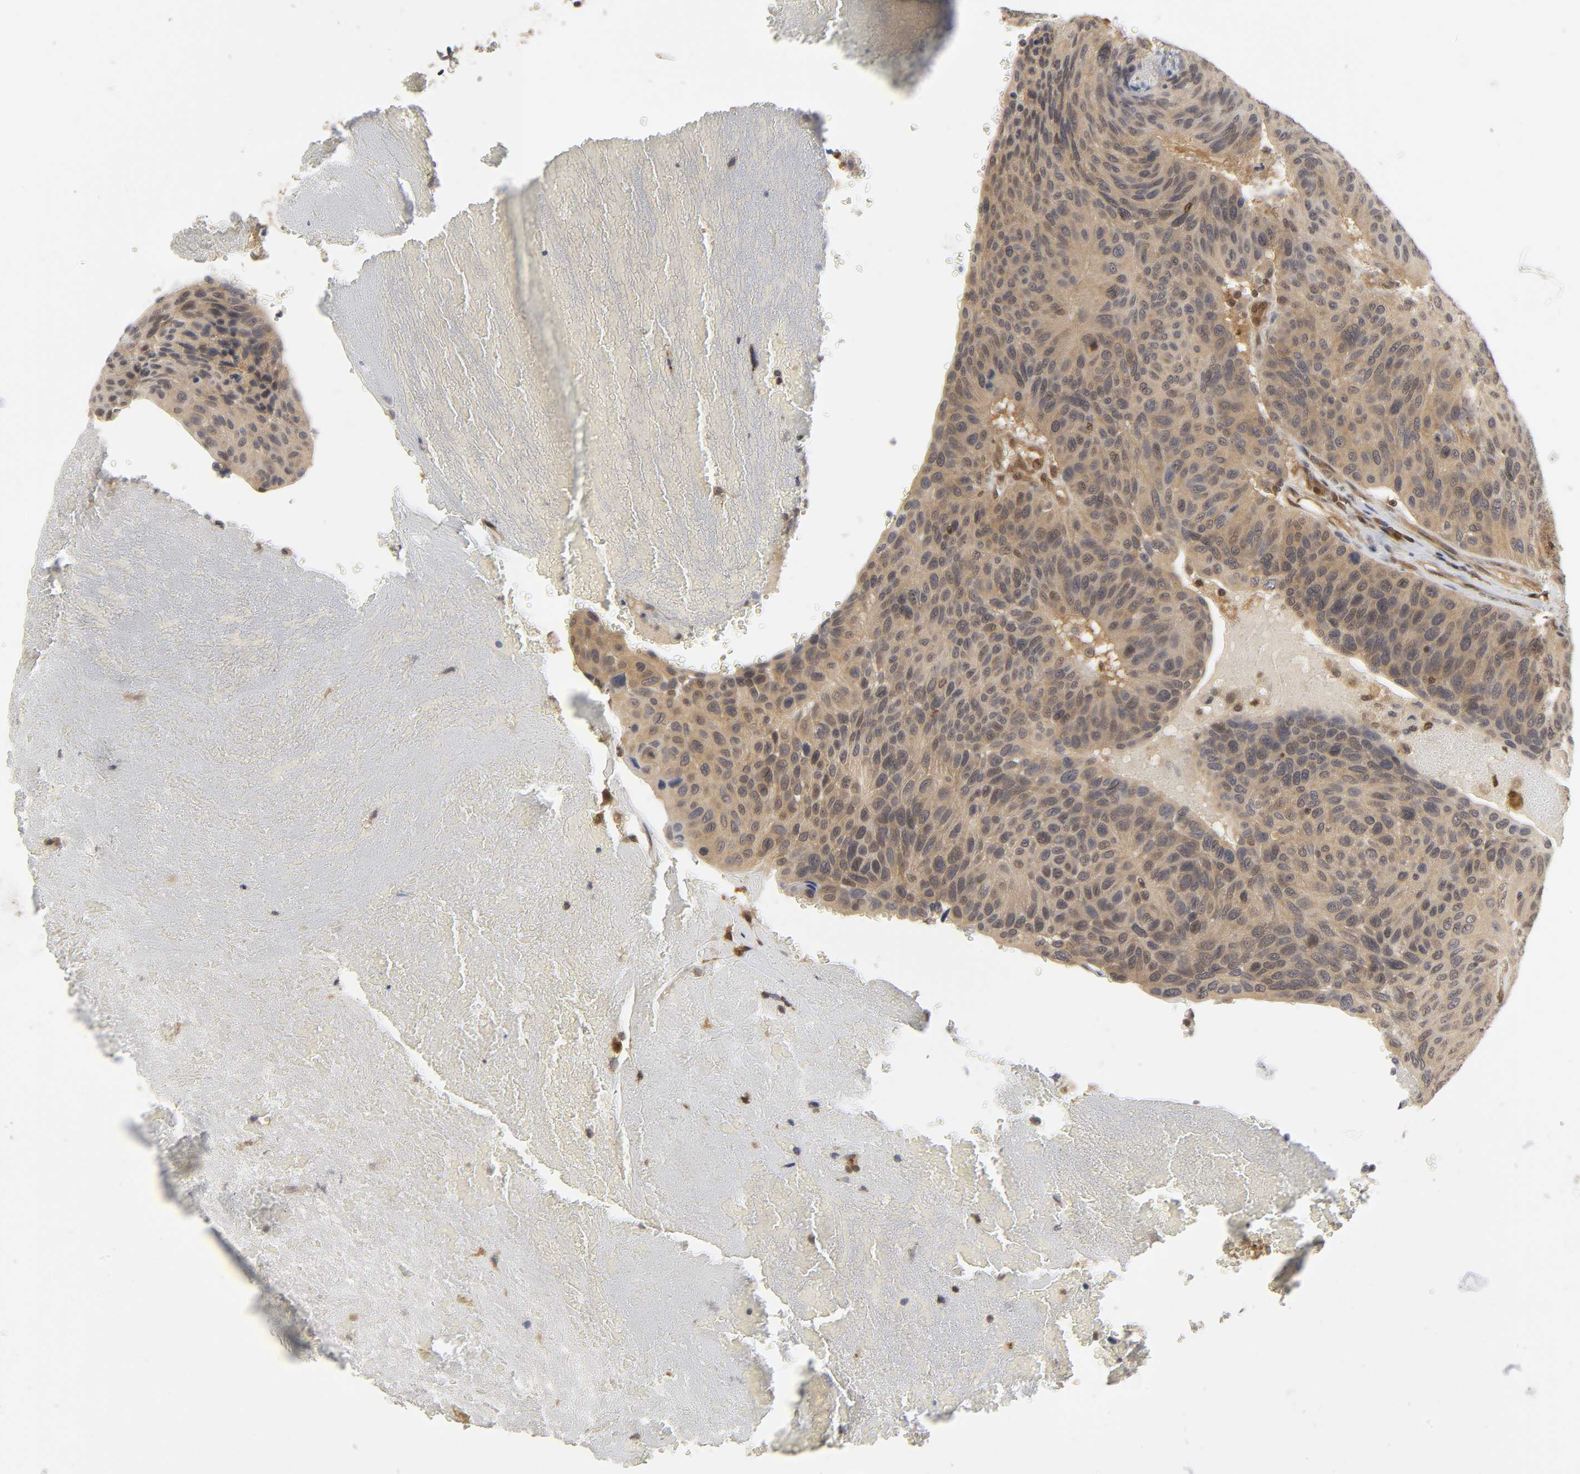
{"staining": {"intensity": "moderate", "quantity": ">75%", "location": "cytoplasmic/membranous"}, "tissue": "urothelial cancer", "cell_type": "Tumor cells", "image_type": "cancer", "snomed": [{"axis": "morphology", "description": "Urothelial carcinoma, High grade"}, {"axis": "topography", "description": "Urinary bladder"}], "caption": "There is medium levels of moderate cytoplasmic/membranous positivity in tumor cells of urothelial cancer, as demonstrated by immunohistochemical staining (brown color).", "gene": "PARK7", "patient": {"sex": "male", "age": 66}}